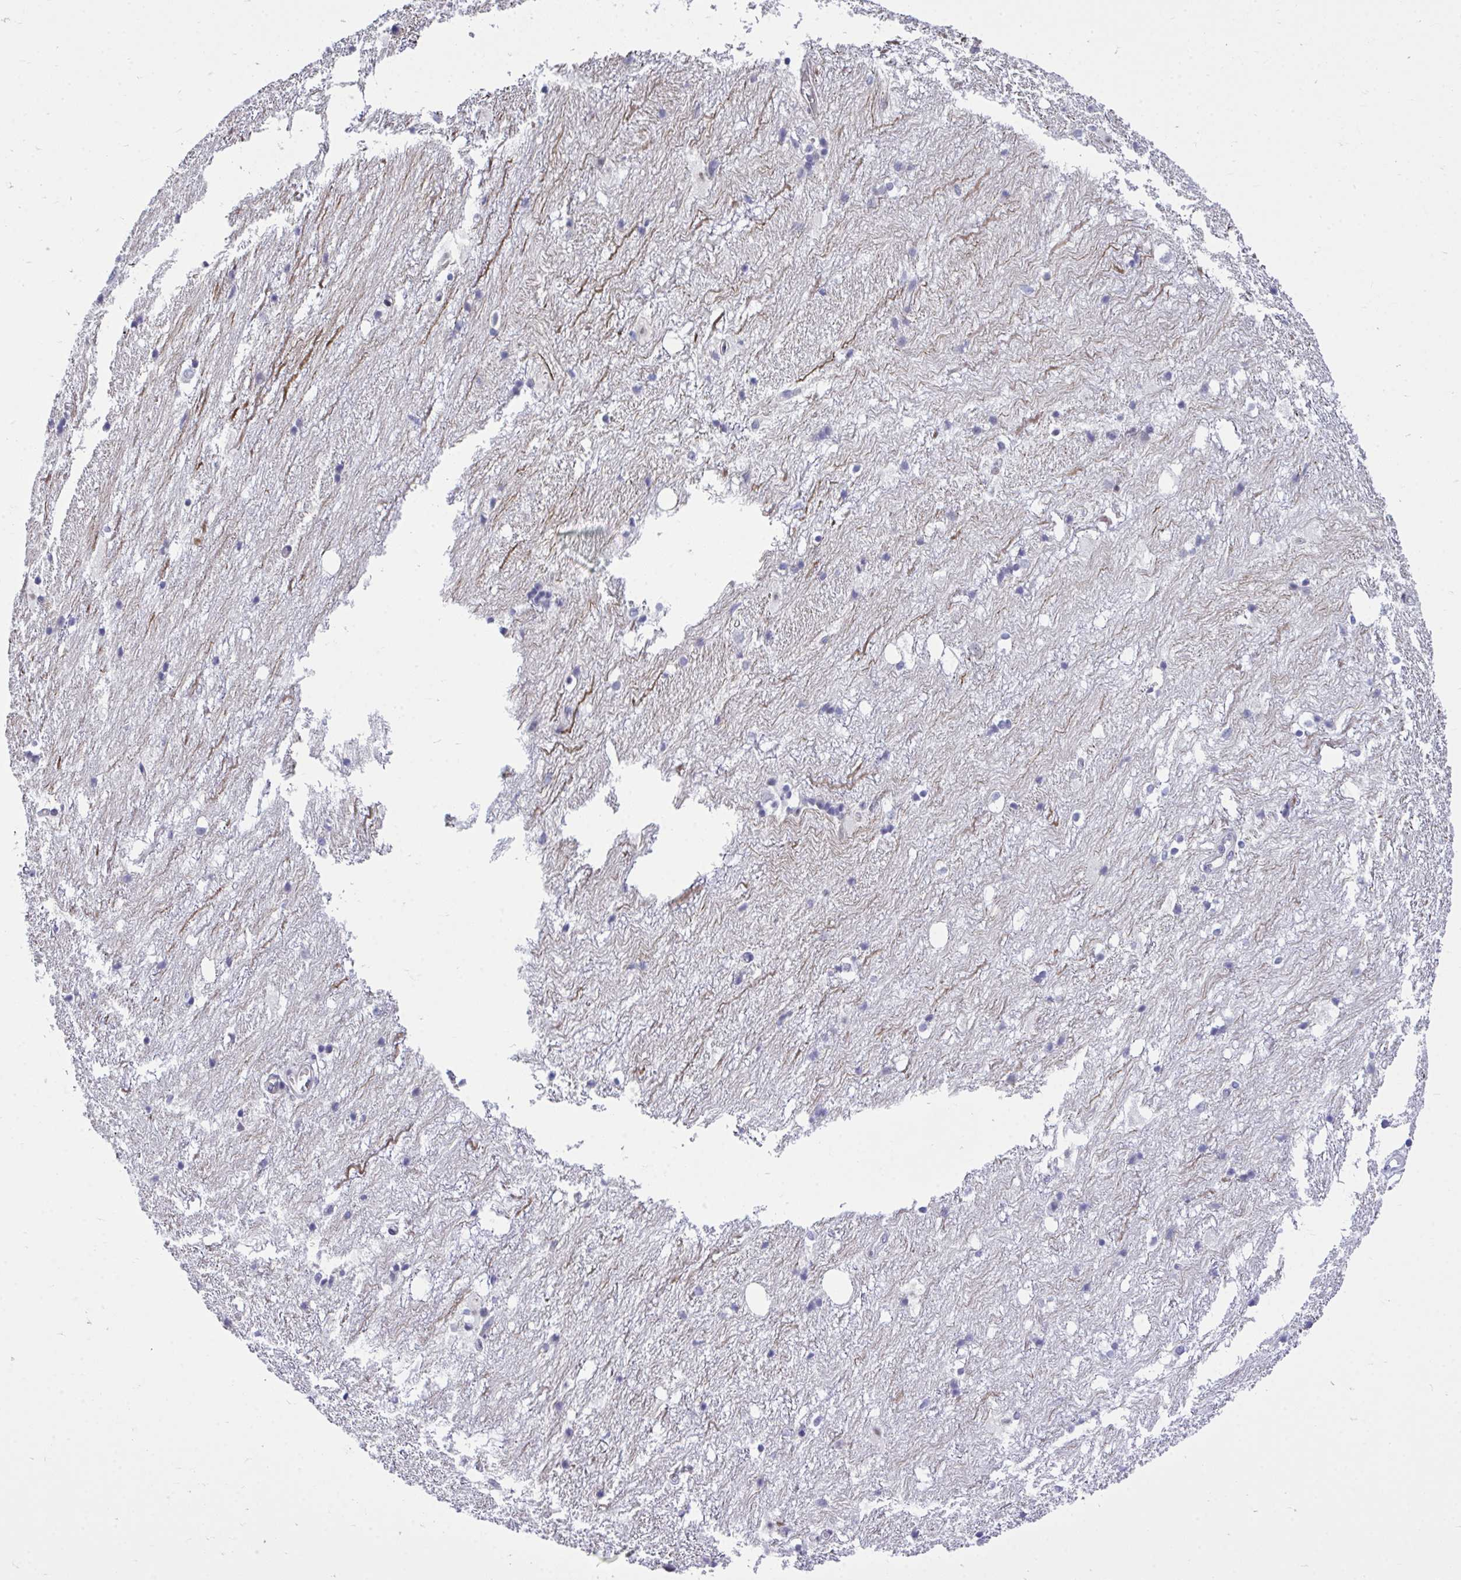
{"staining": {"intensity": "negative", "quantity": "none", "location": "none"}, "tissue": "hippocampus", "cell_type": "Glial cells", "image_type": "normal", "snomed": [{"axis": "morphology", "description": "Normal tissue, NOS"}, {"axis": "topography", "description": "Hippocampus"}], "caption": "Immunohistochemical staining of normal hippocampus displays no significant expression in glial cells.", "gene": "HMBOX1", "patient": {"sex": "female", "age": 52}}